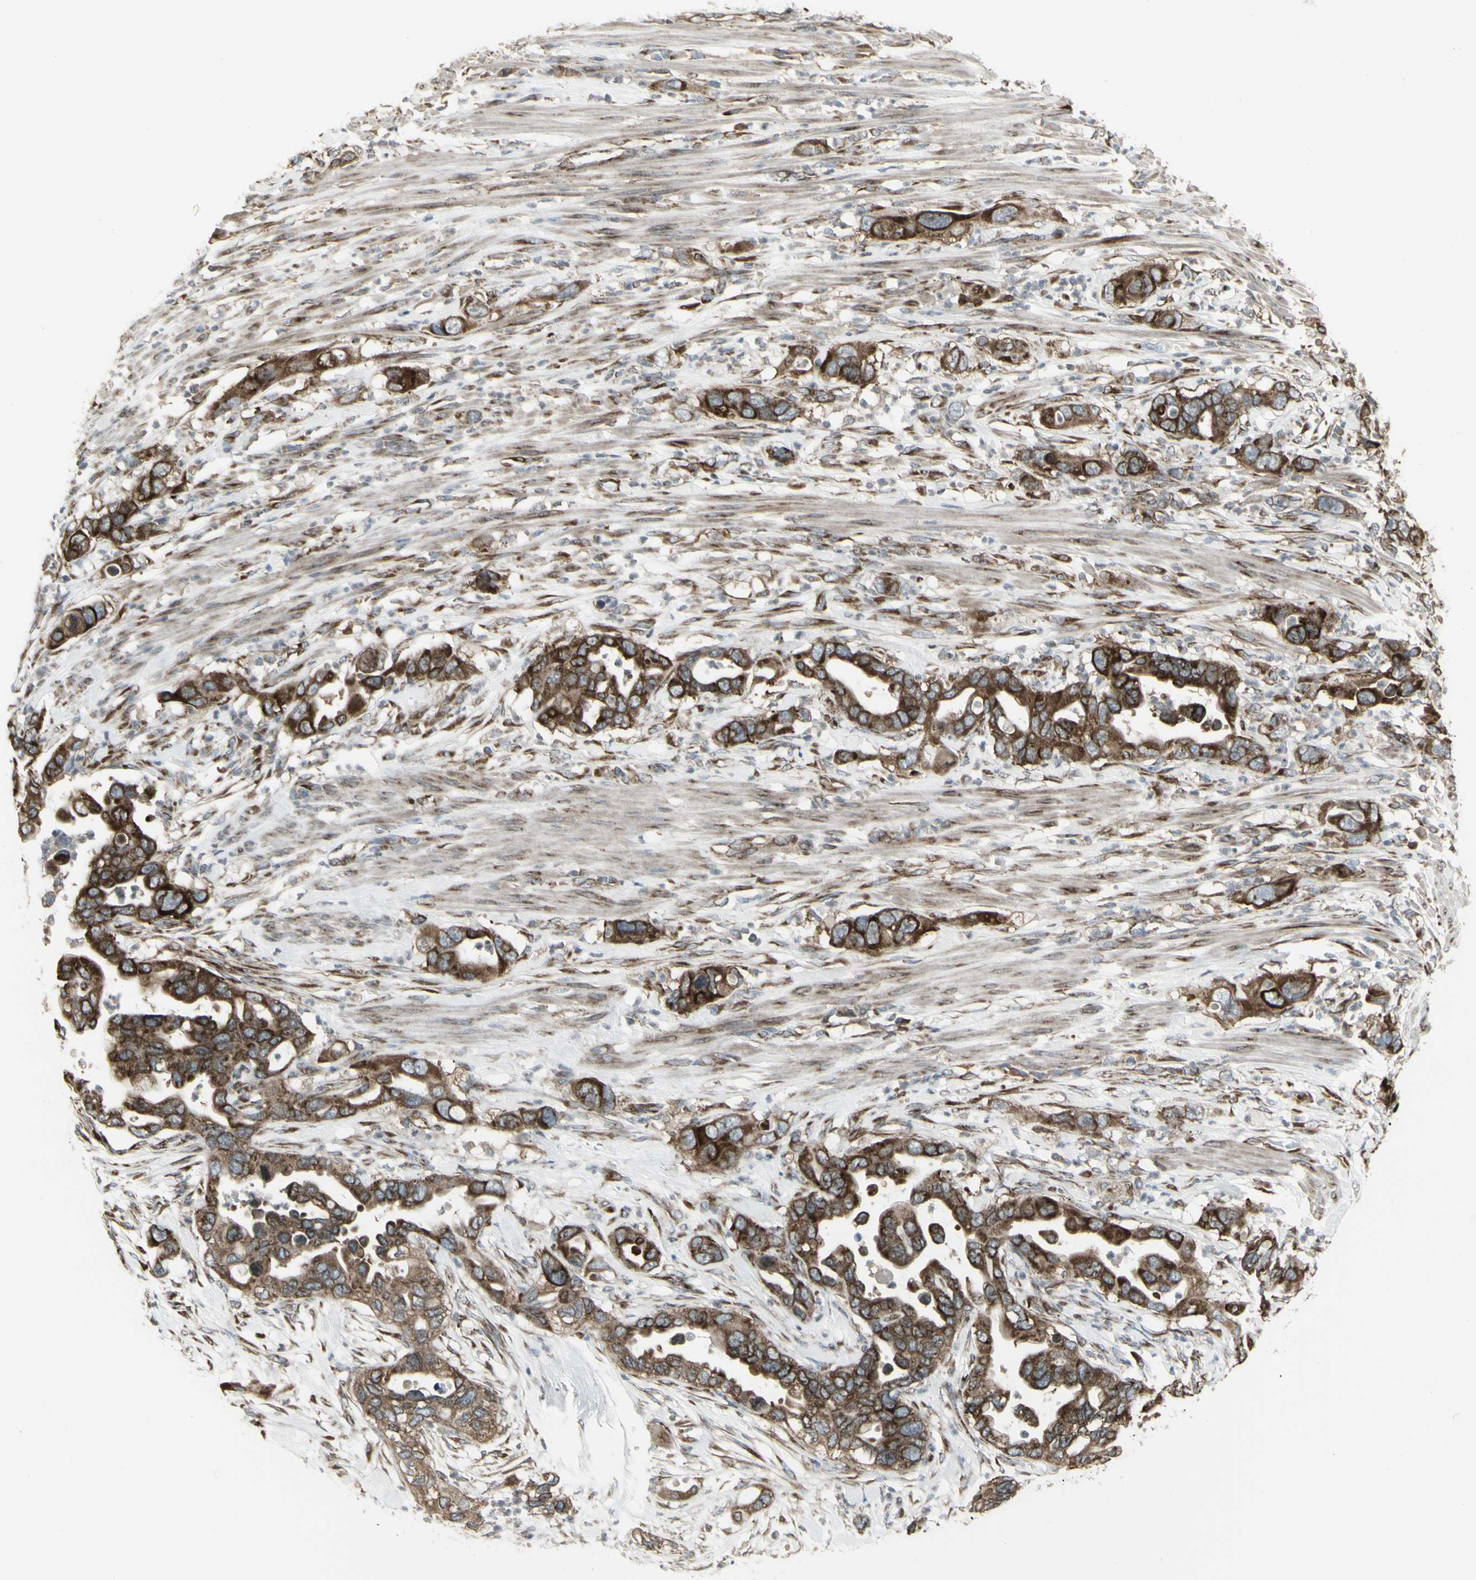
{"staining": {"intensity": "strong", "quantity": ">75%", "location": "cytoplasmic/membranous"}, "tissue": "pancreatic cancer", "cell_type": "Tumor cells", "image_type": "cancer", "snomed": [{"axis": "morphology", "description": "Adenocarcinoma, NOS"}, {"axis": "topography", "description": "Pancreas"}], "caption": "Adenocarcinoma (pancreatic) stained with DAB (3,3'-diaminobenzidine) IHC demonstrates high levels of strong cytoplasmic/membranous positivity in about >75% of tumor cells. (DAB IHC, brown staining for protein, blue staining for nuclei).", "gene": "FKBP3", "patient": {"sex": "female", "age": 71}}